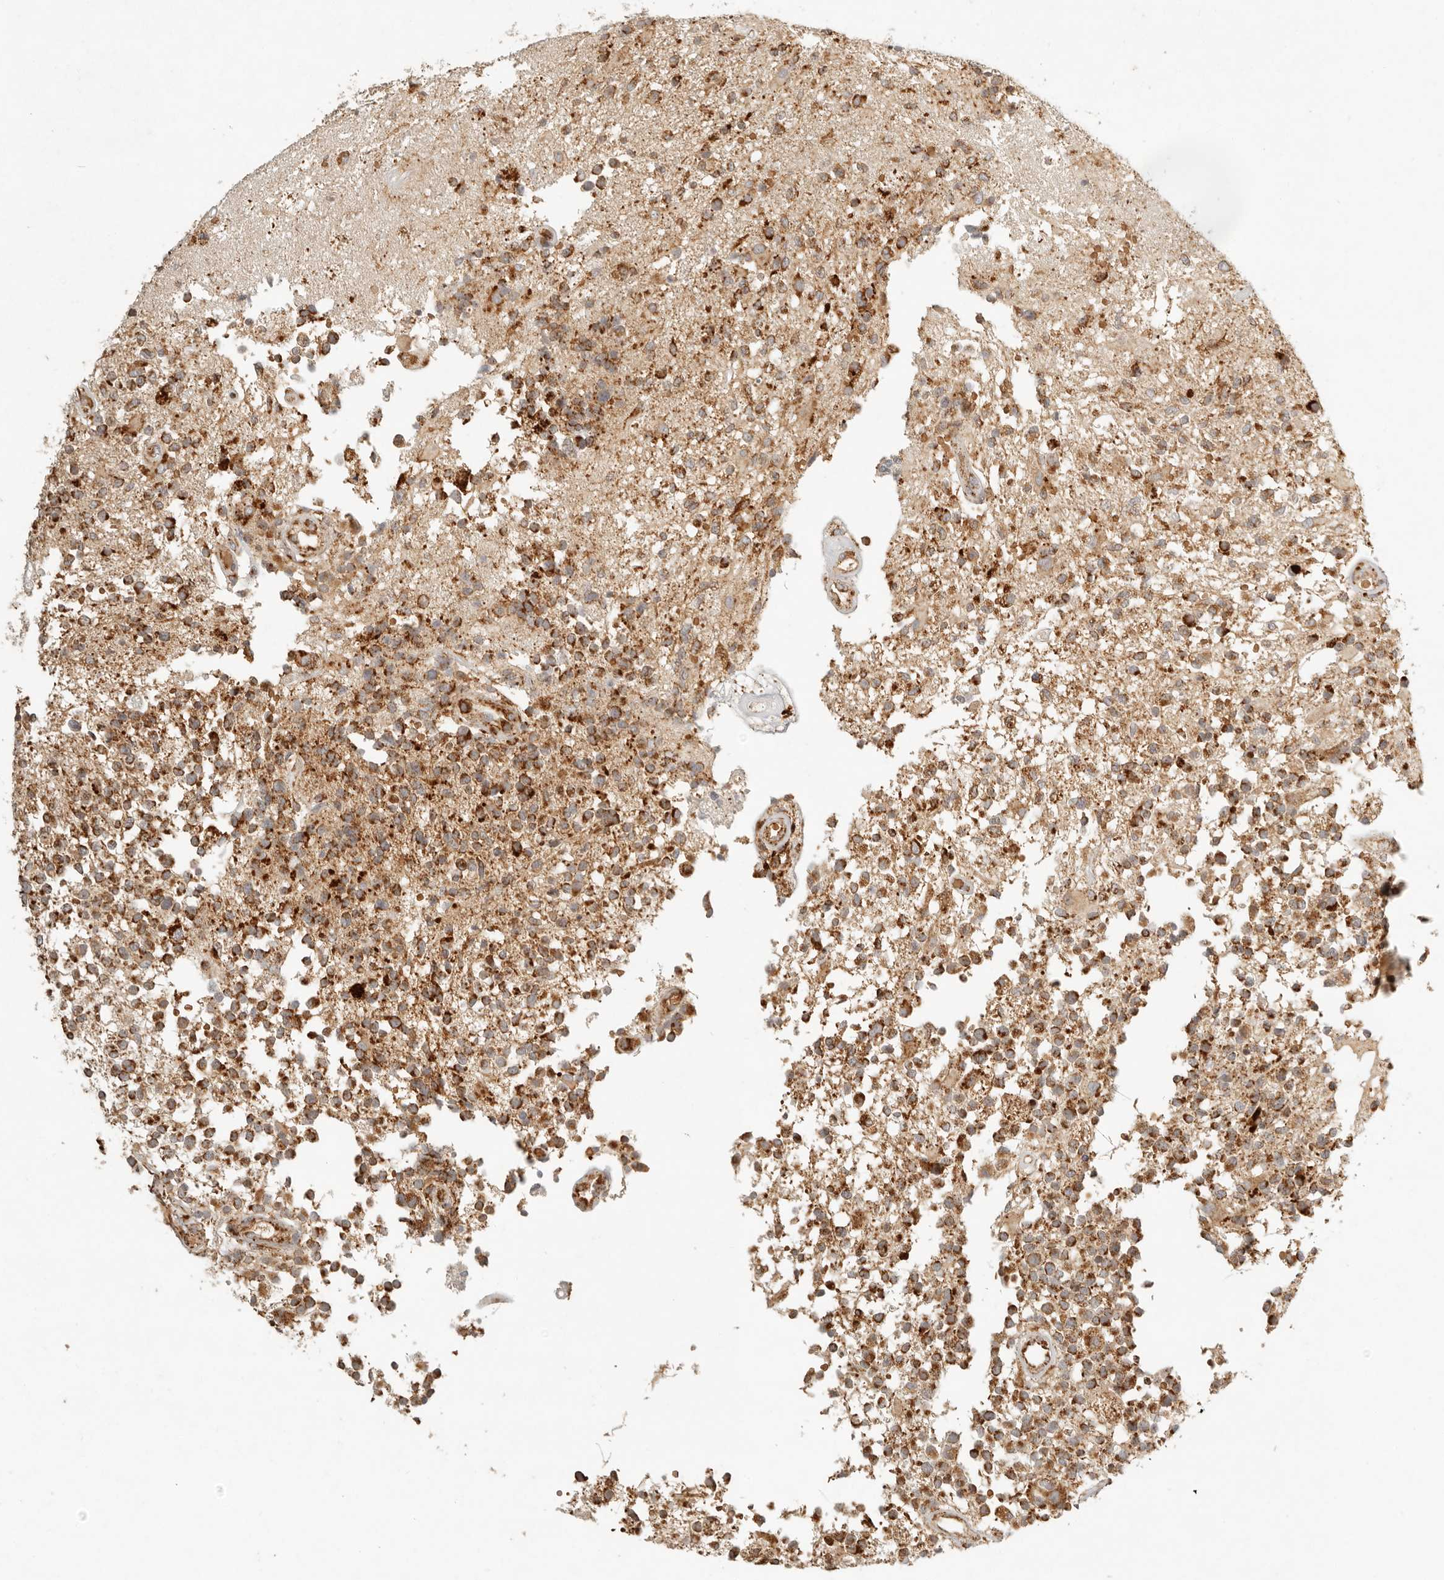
{"staining": {"intensity": "moderate", "quantity": ">75%", "location": "cytoplasmic/membranous"}, "tissue": "glioma", "cell_type": "Tumor cells", "image_type": "cancer", "snomed": [{"axis": "morphology", "description": "Glioma, malignant, High grade"}, {"axis": "morphology", "description": "Glioblastoma, NOS"}, {"axis": "topography", "description": "Brain"}], "caption": "Protein staining of high-grade glioma (malignant) tissue demonstrates moderate cytoplasmic/membranous positivity in approximately >75% of tumor cells.", "gene": "MRPL55", "patient": {"sex": "male", "age": 60}}